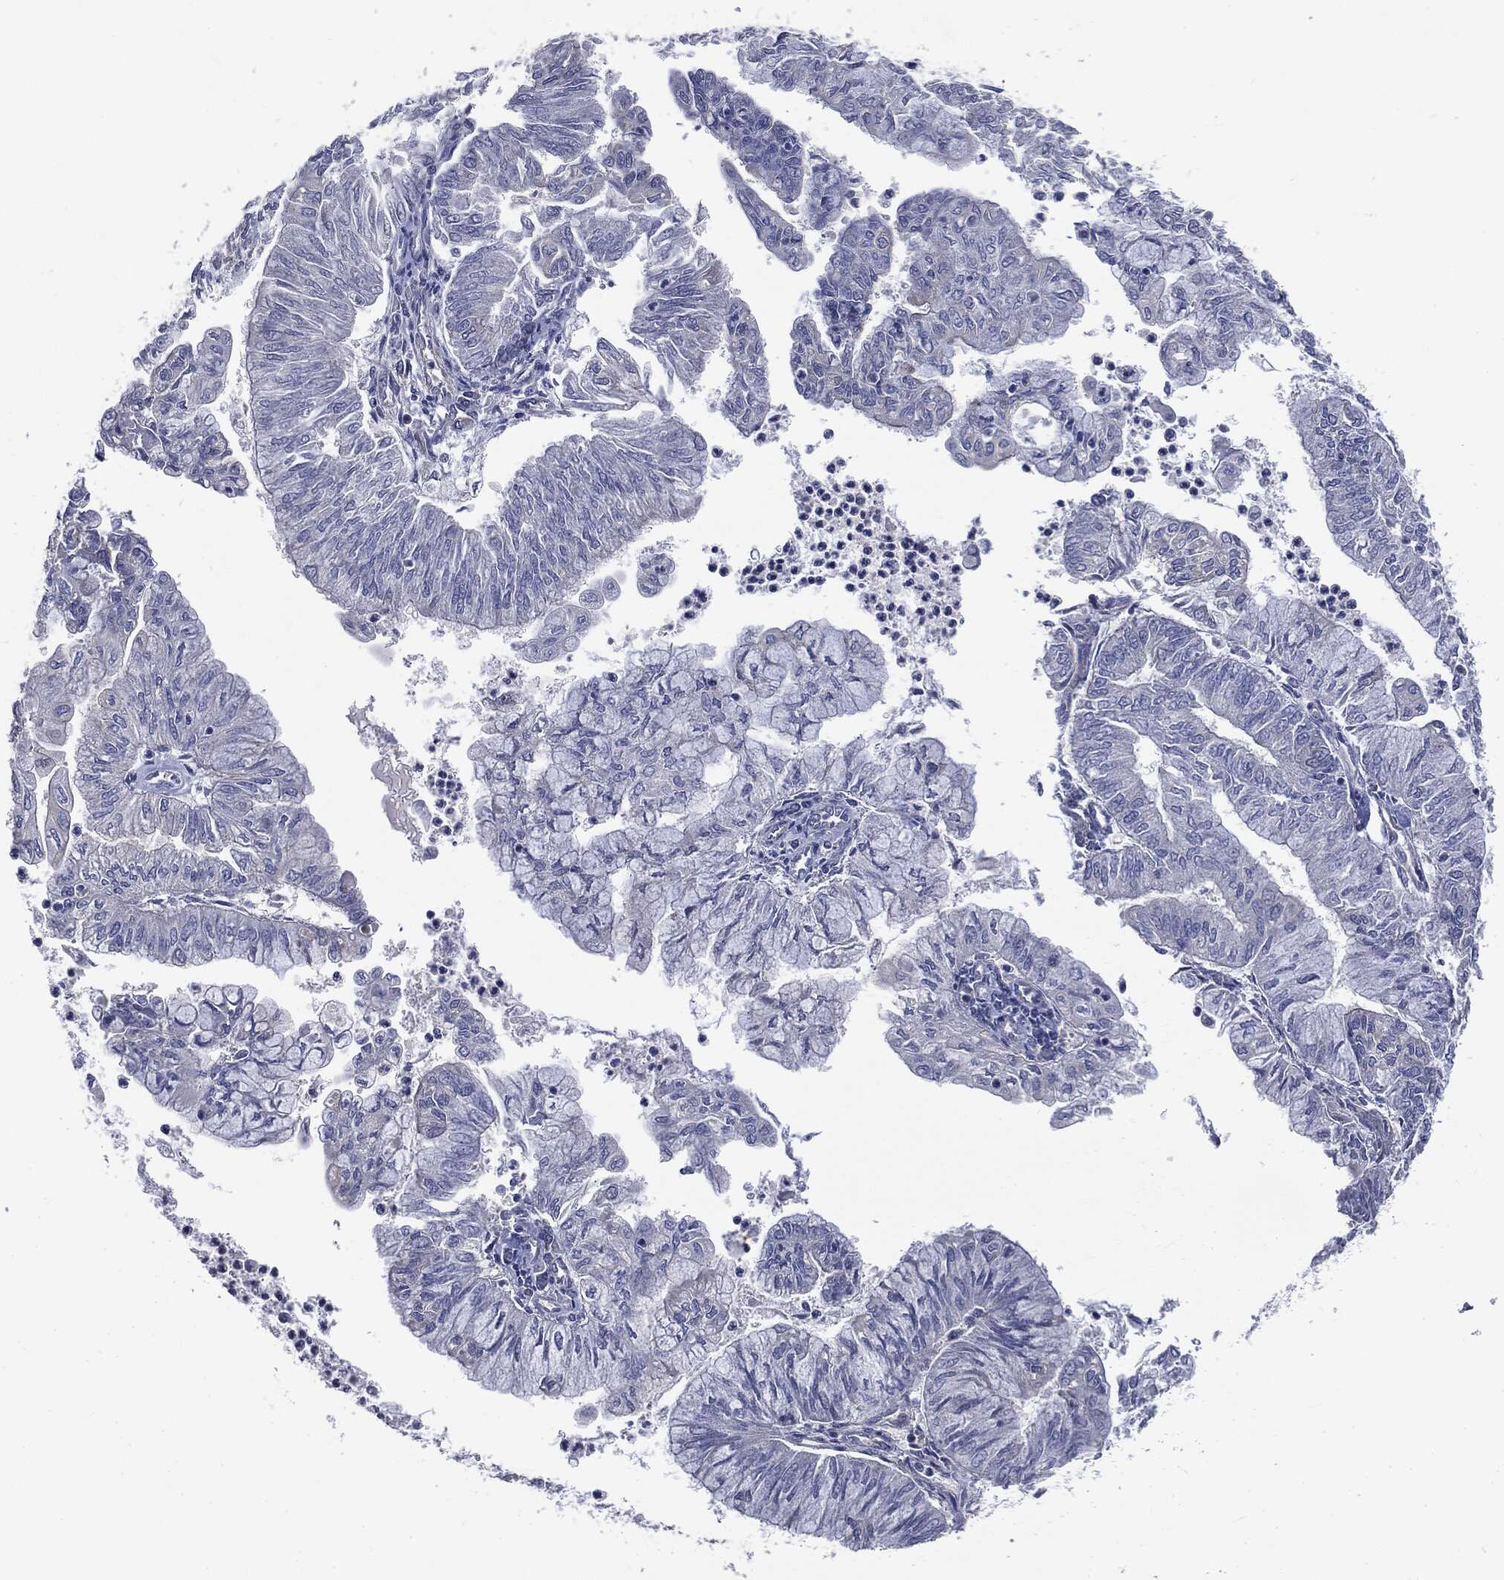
{"staining": {"intensity": "negative", "quantity": "none", "location": "none"}, "tissue": "endometrial cancer", "cell_type": "Tumor cells", "image_type": "cancer", "snomed": [{"axis": "morphology", "description": "Adenocarcinoma, NOS"}, {"axis": "topography", "description": "Endometrium"}], "caption": "Tumor cells are negative for brown protein staining in endometrial cancer (adenocarcinoma). (IHC, brightfield microscopy, high magnification).", "gene": "EPS15L1", "patient": {"sex": "female", "age": 59}}